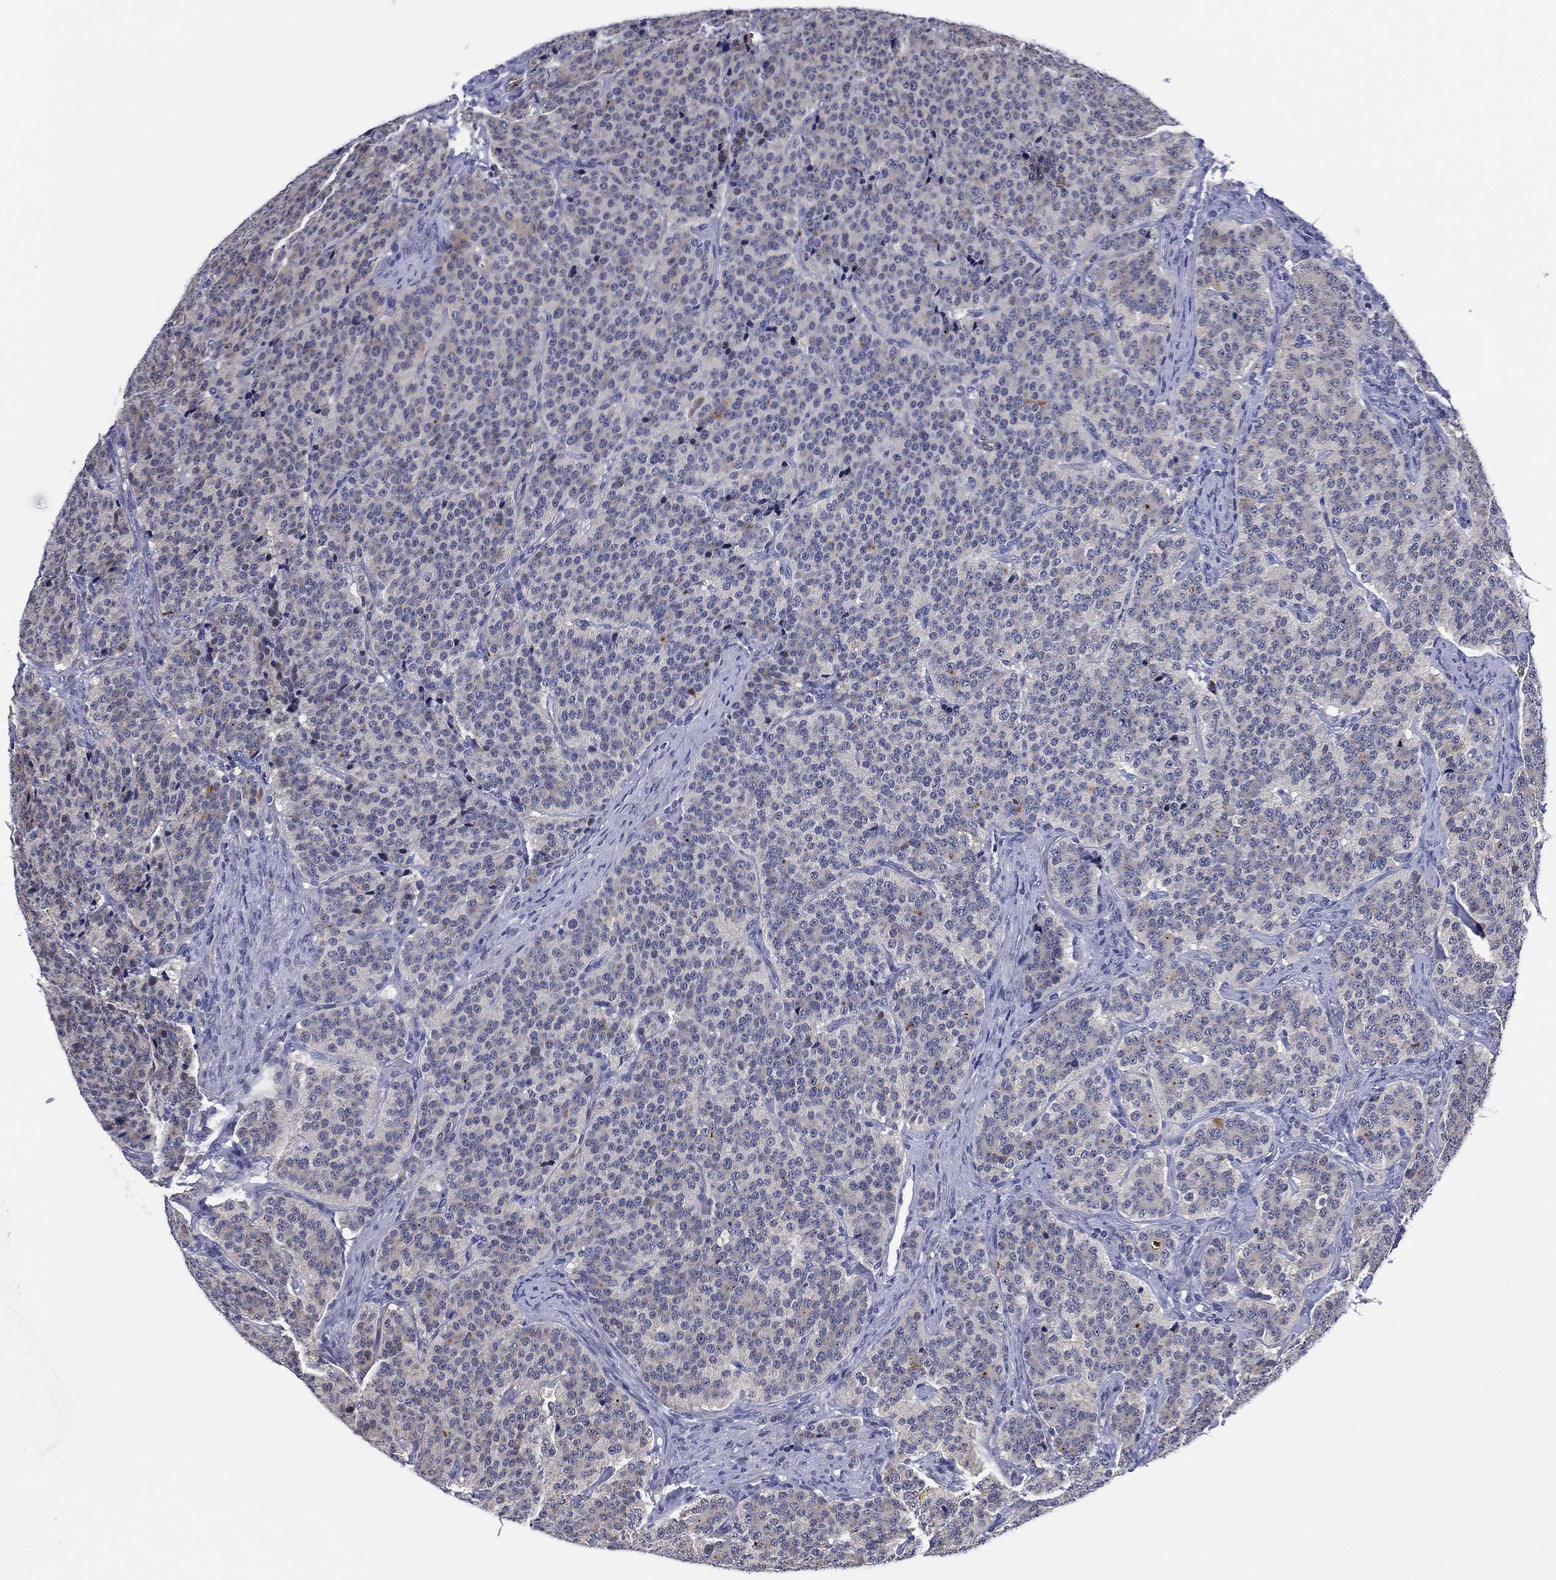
{"staining": {"intensity": "negative", "quantity": "none", "location": "none"}, "tissue": "carcinoid", "cell_type": "Tumor cells", "image_type": "cancer", "snomed": [{"axis": "morphology", "description": "Carcinoid, malignant, NOS"}, {"axis": "topography", "description": "Small intestine"}], "caption": "Tumor cells are negative for protein expression in human malignant carcinoid.", "gene": "CLIP3", "patient": {"sex": "female", "age": 58}}